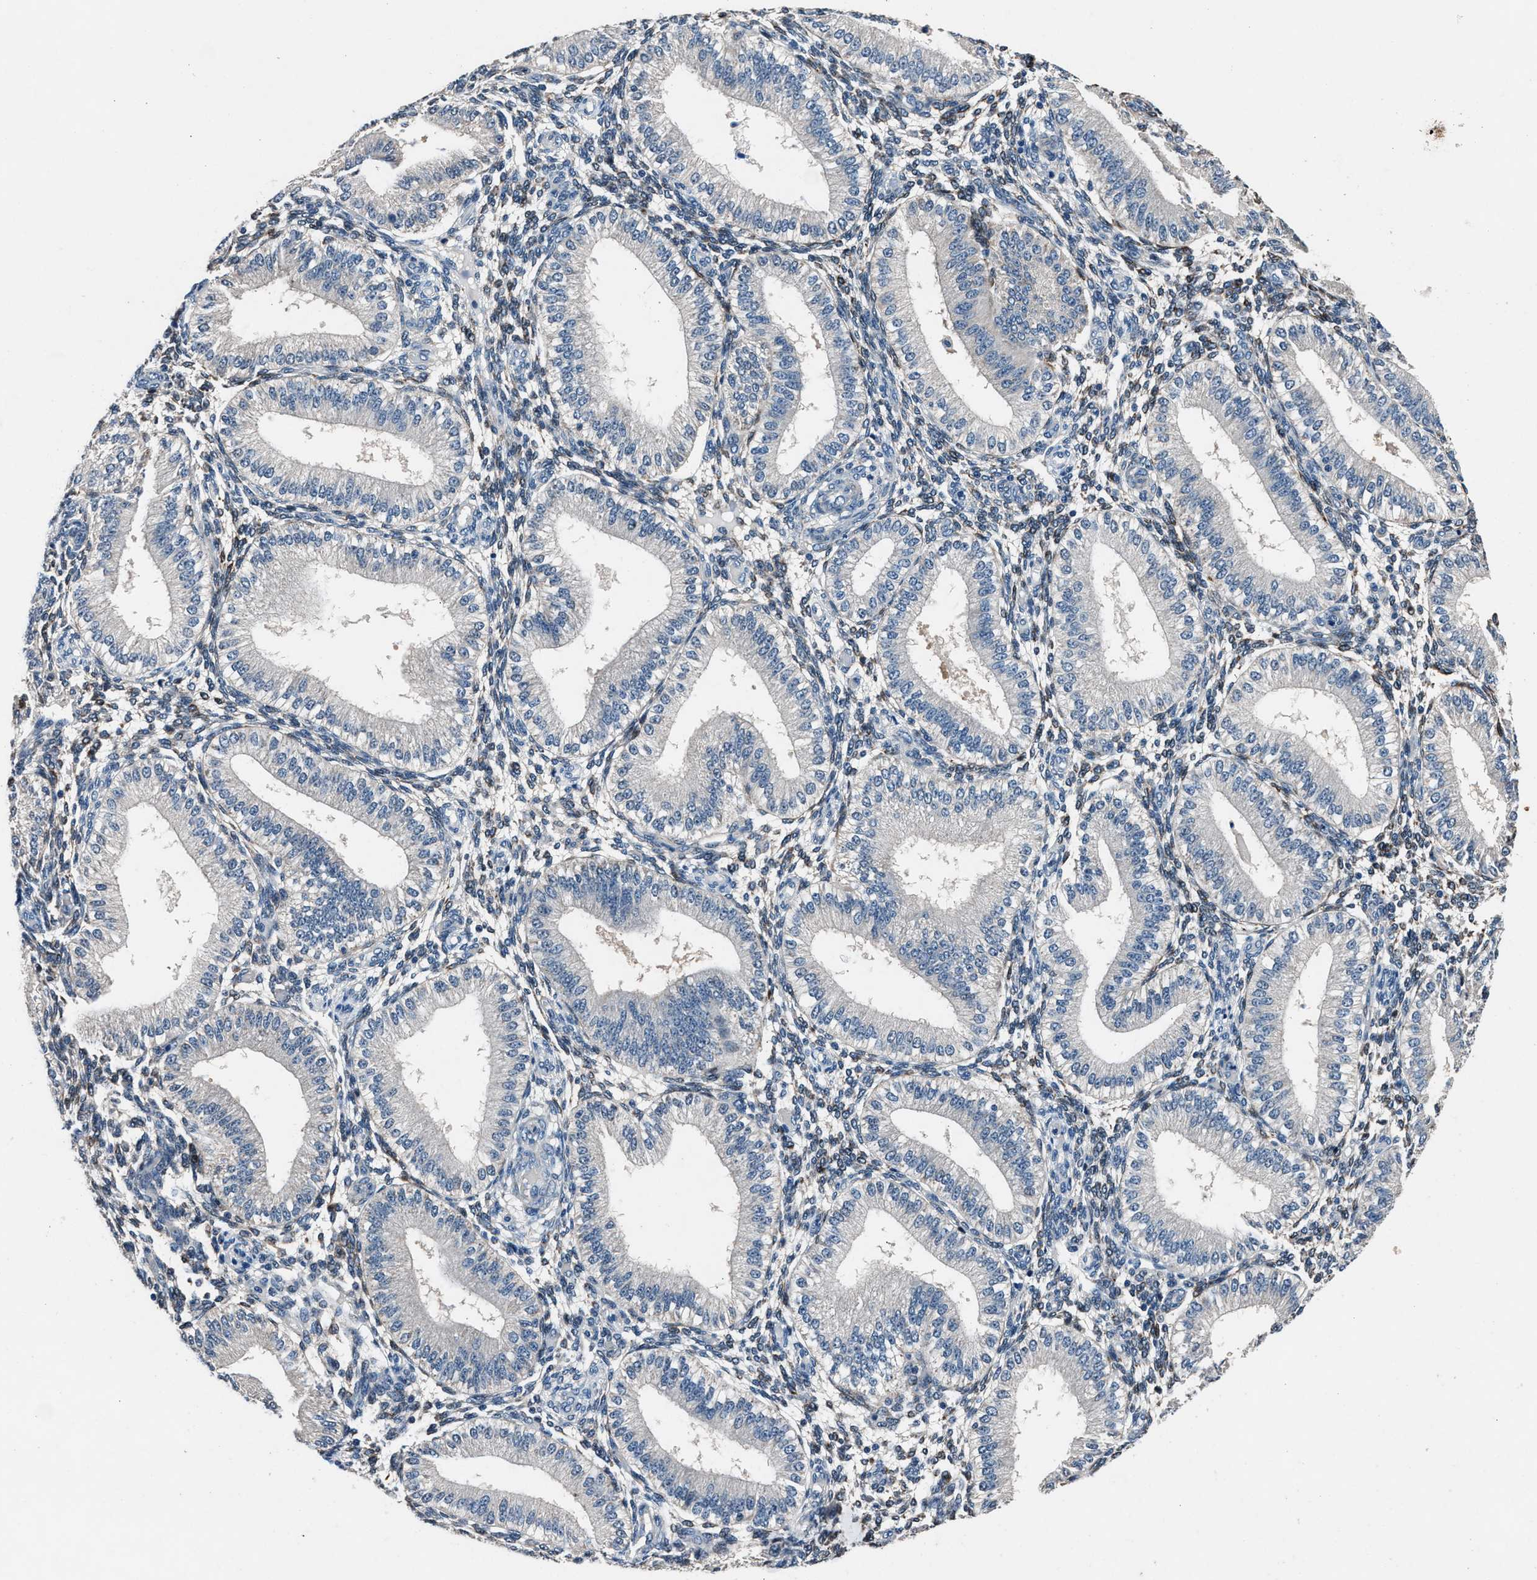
{"staining": {"intensity": "negative", "quantity": "none", "location": "none"}, "tissue": "endometrium", "cell_type": "Cells in endometrial stroma", "image_type": "normal", "snomed": [{"axis": "morphology", "description": "Normal tissue, NOS"}, {"axis": "topography", "description": "Endometrium"}], "caption": "This is an immunohistochemistry histopathology image of benign endometrium. There is no staining in cells in endometrial stroma.", "gene": "DENND6B", "patient": {"sex": "female", "age": 39}}